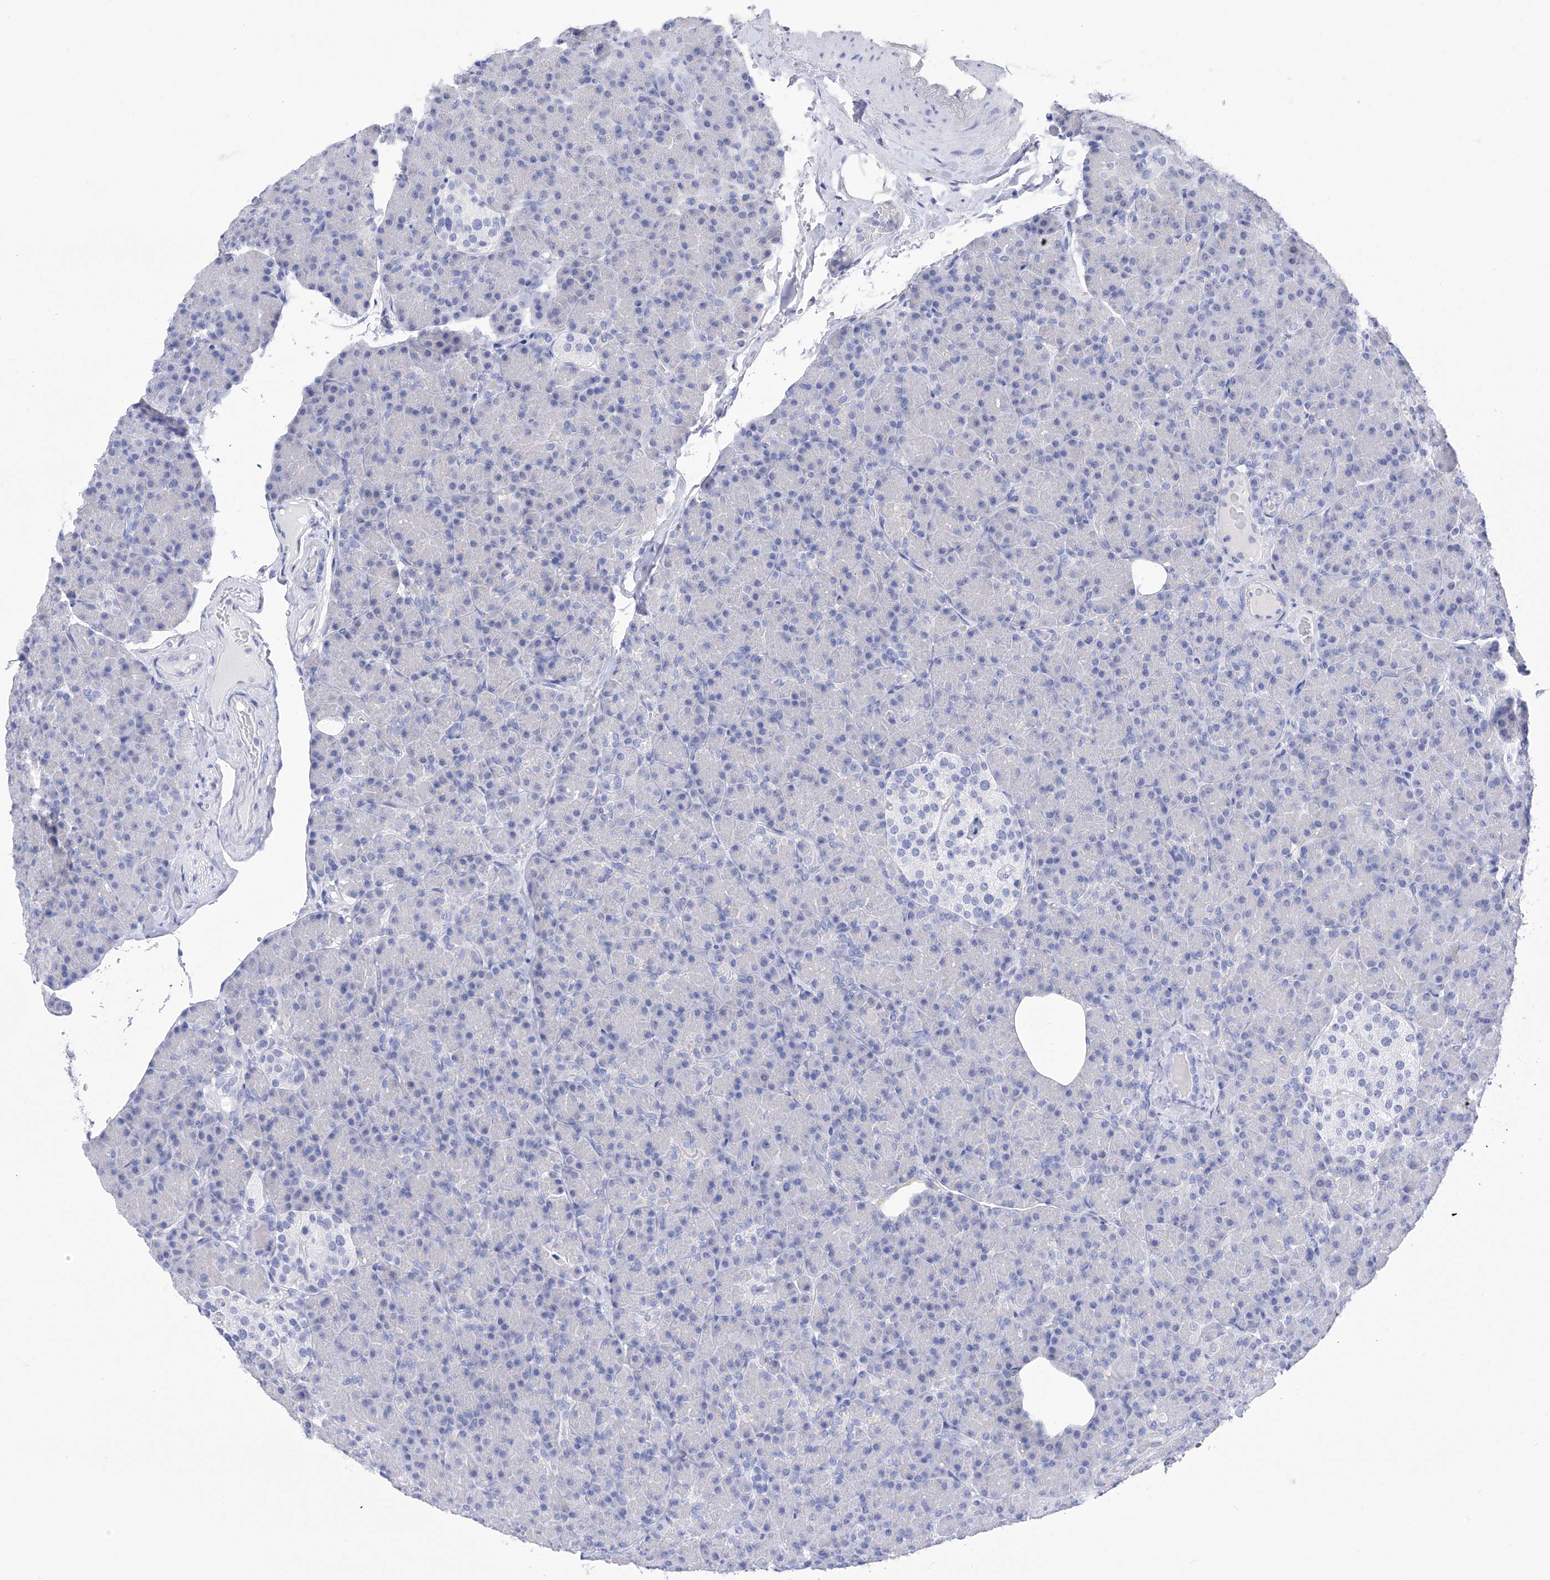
{"staining": {"intensity": "negative", "quantity": "none", "location": "none"}, "tissue": "pancreas", "cell_type": "Exocrine glandular cells", "image_type": "normal", "snomed": [{"axis": "morphology", "description": "Normal tissue, NOS"}, {"axis": "topography", "description": "Pancreas"}], "caption": "The image displays no staining of exocrine glandular cells in benign pancreas.", "gene": "FLG", "patient": {"sex": "female", "age": 43}}